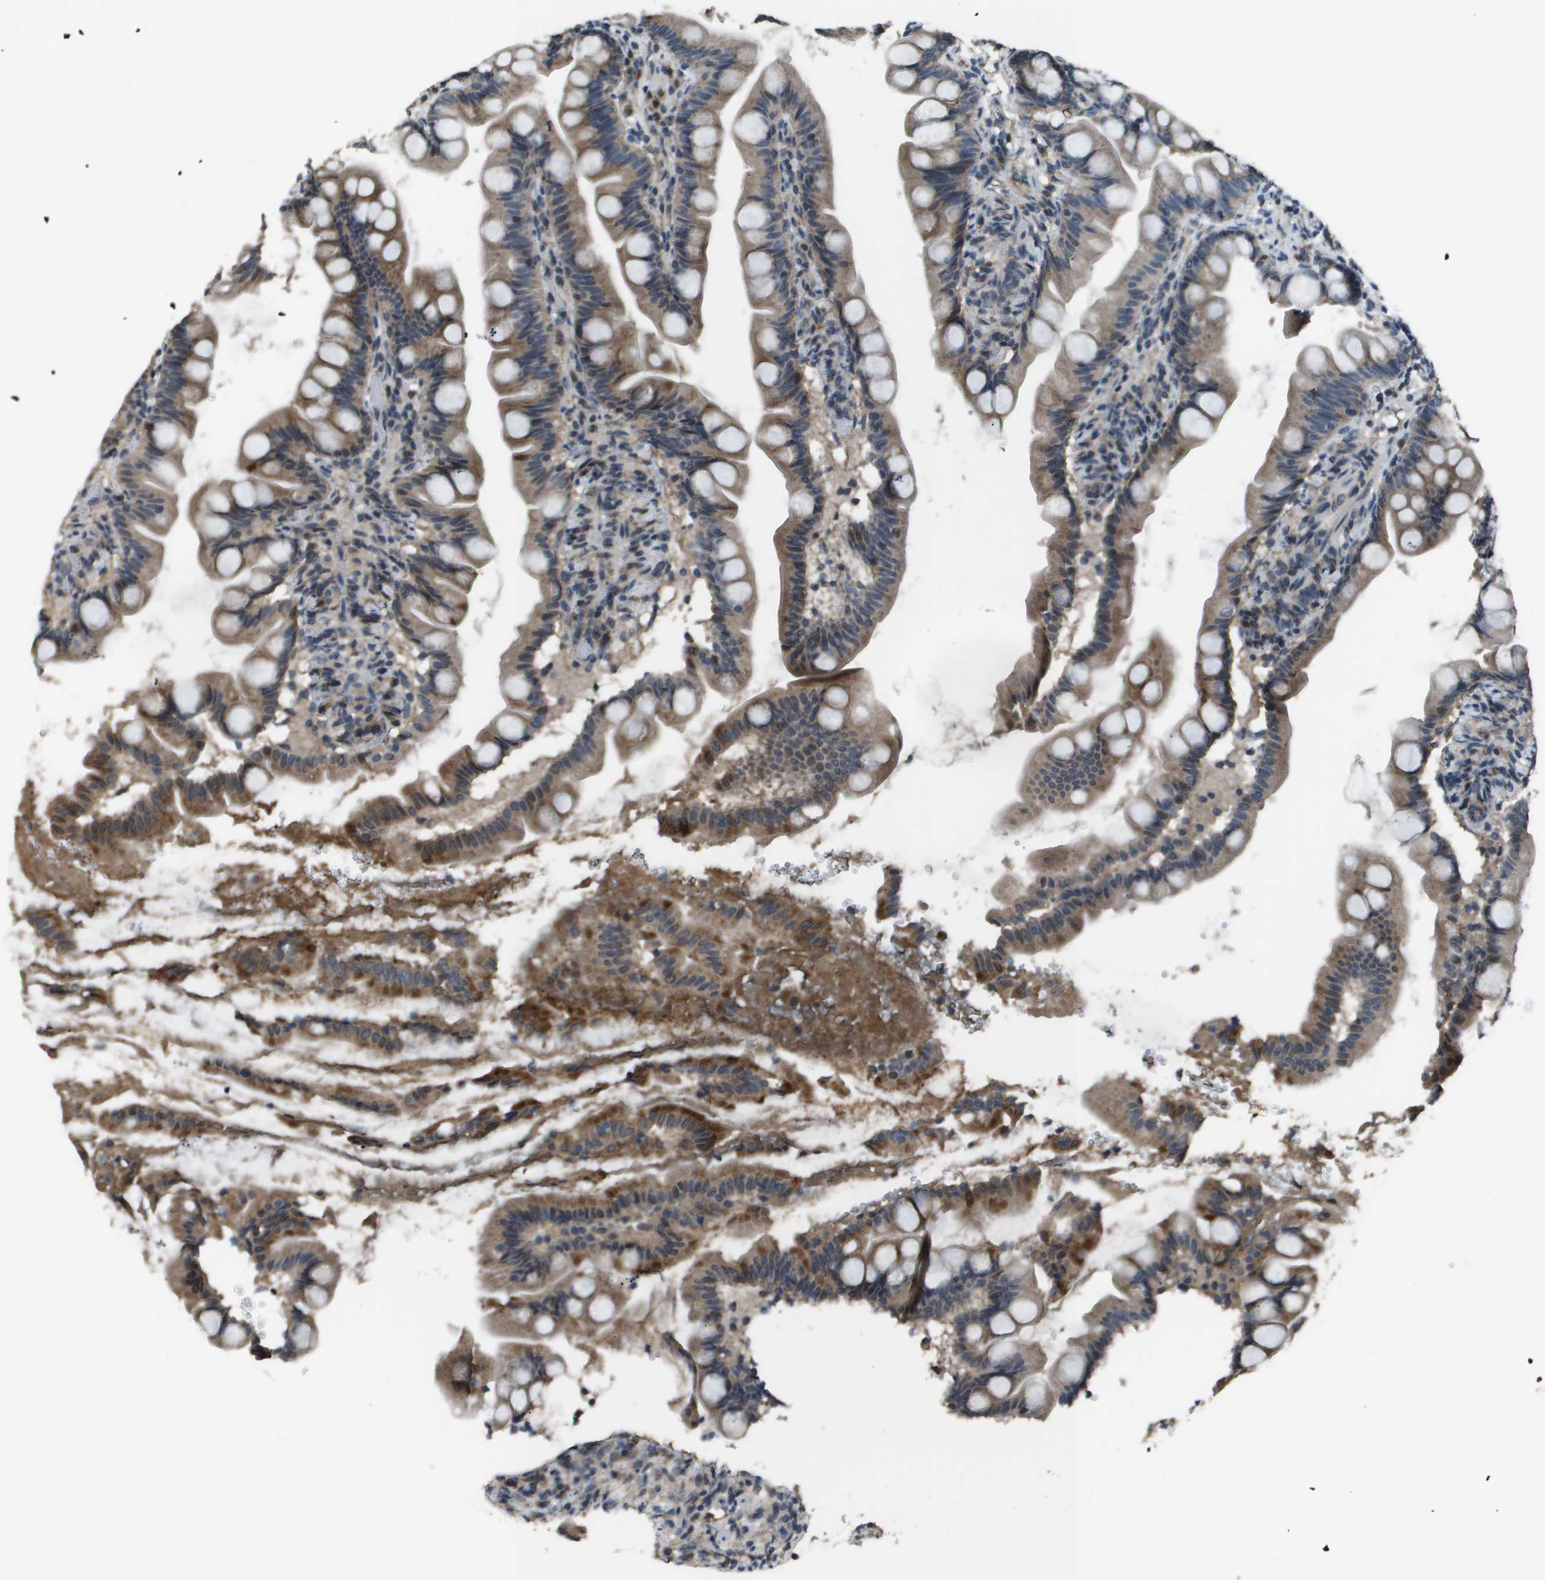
{"staining": {"intensity": "moderate", "quantity": ">75%", "location": "cytoplasmic/membranous"}, "tissue": "small intestine", "cell_type": "Glandular cells", "image_type": "normal", "snomed": [{"axis": "morphology", "description": "Normal tissue, NOS"}, {"axis": "topography", "description": "Small intestine"}], "caption": "Immunohistochemical staining of unremarkable small intestine exhibits >75% levels of moderate cytoplasmic/membranous protein expression in about >75% of glandular cells. (DAB (3,3'-diaminobenzidine) IHC, brown staining for protein, blue staining for nuclei).", "gene": "GOSR2", "patient": {"sex": "female", "age": 56}}